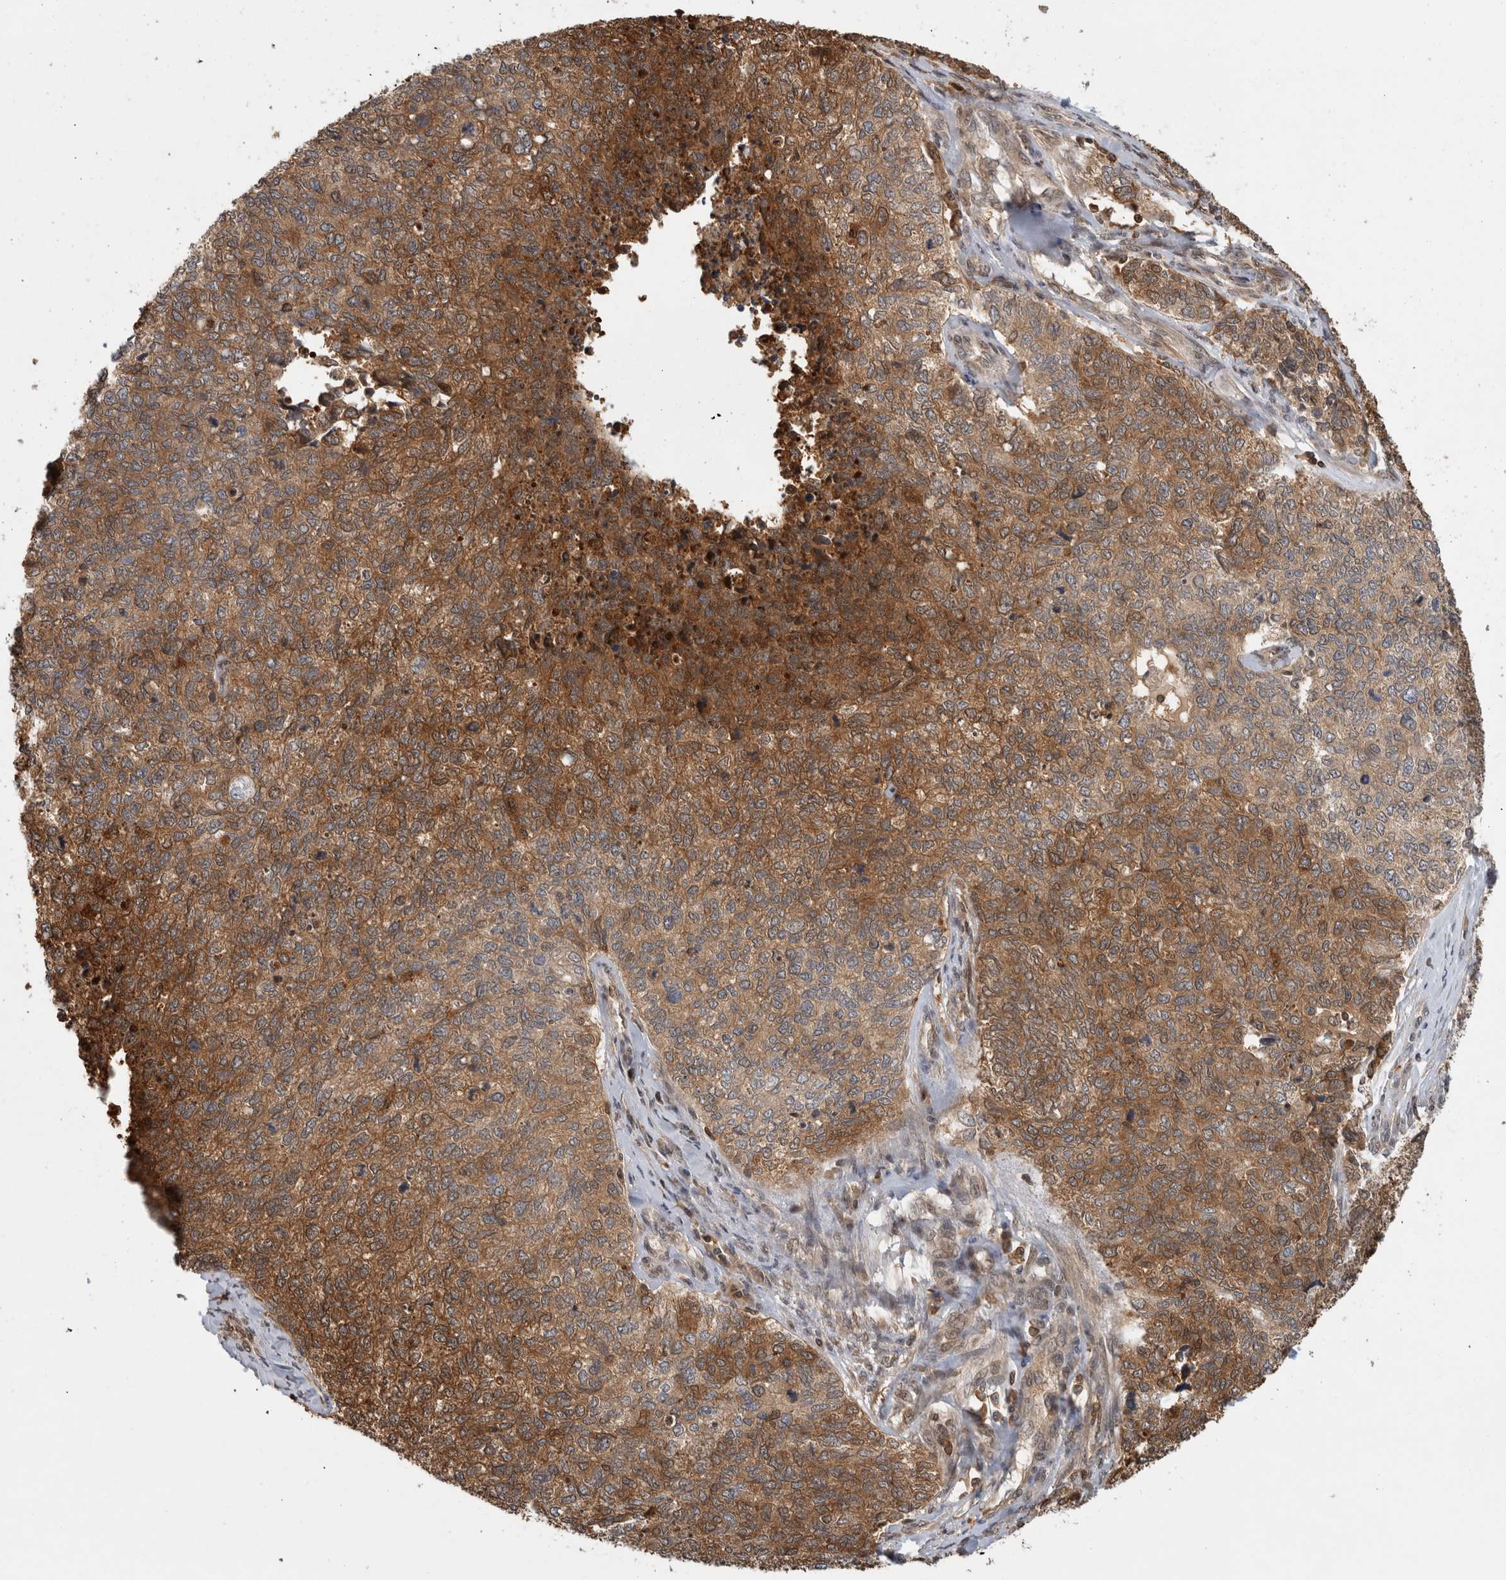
{"staining": {"intensity": "moderate", "quantity": ">75%", "location": "cytoplasmic/membranous"}, "tissue": "cervical cancer", "cell_type": "Tumor cells", "image_type": "cancer", "snomed": [{"axis": "morphology", "description": "Squamous cell carcinoma, NOS"}, {"axis": "topography", "description": "Cervix"}], "caption": "Immunohistochemistry (IHC) (DAB) staining of human squamous cell carcinoma (cervical) exhibits moderate cytoplasmic/membranous protein positivity in approximately >75% of tumor cells.", "gene": "ASTN2", "patient": {"sex": "female", "age": 63}}